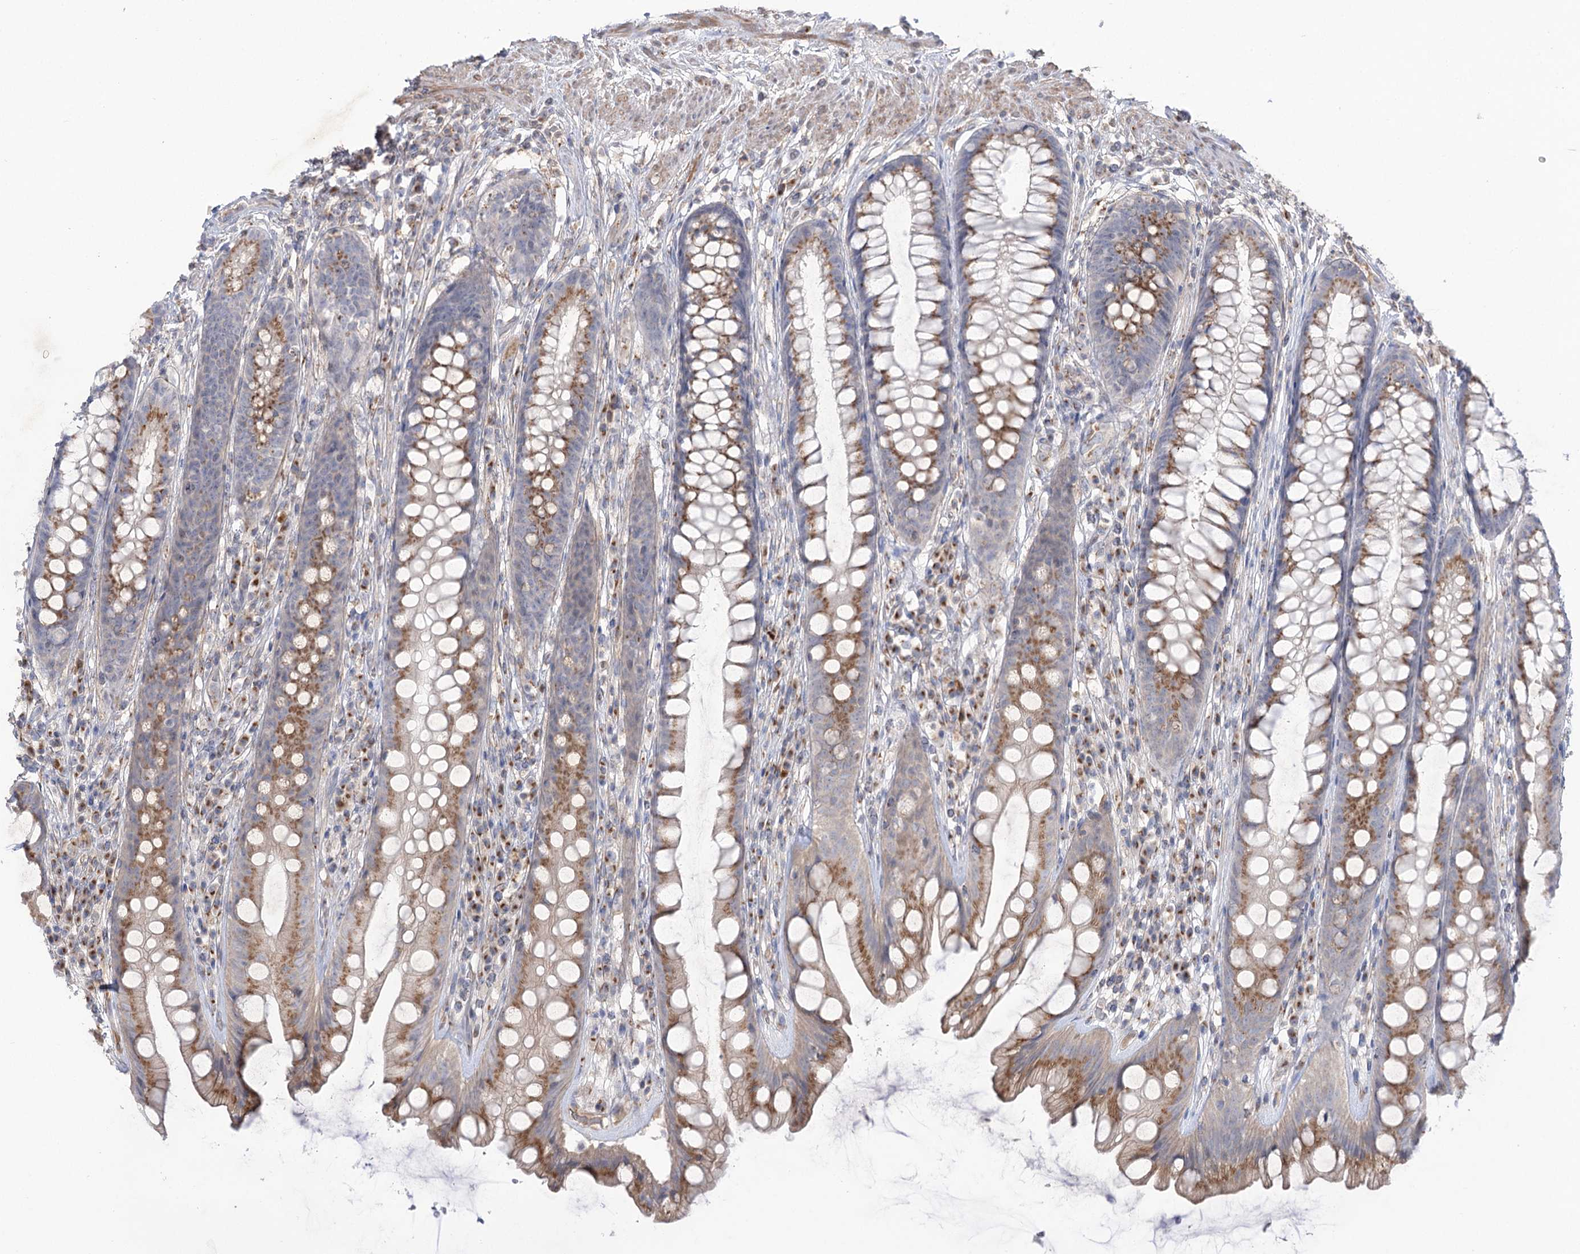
{"staining": {"intensity": "moderate", "quantity": ">75%", "location": "cytoplasmic/membranous"}, "tissue": "rectum", "cell_type": "Glandular cells", "image_type": "normal", "snomed": [{"axis": "morphology", "description": "Normal tissue, NOS"}, {"axis": "topography", "description": "Rectum"}], "caption": "There is medium levels of moderate cytoplasmic/membranous expression in glandular cells of benign rectum, as demonstrated by immunohistochemical staining (brown color).", "gene": "GBF1", "patient": {"sex": "male", "age": 74}}